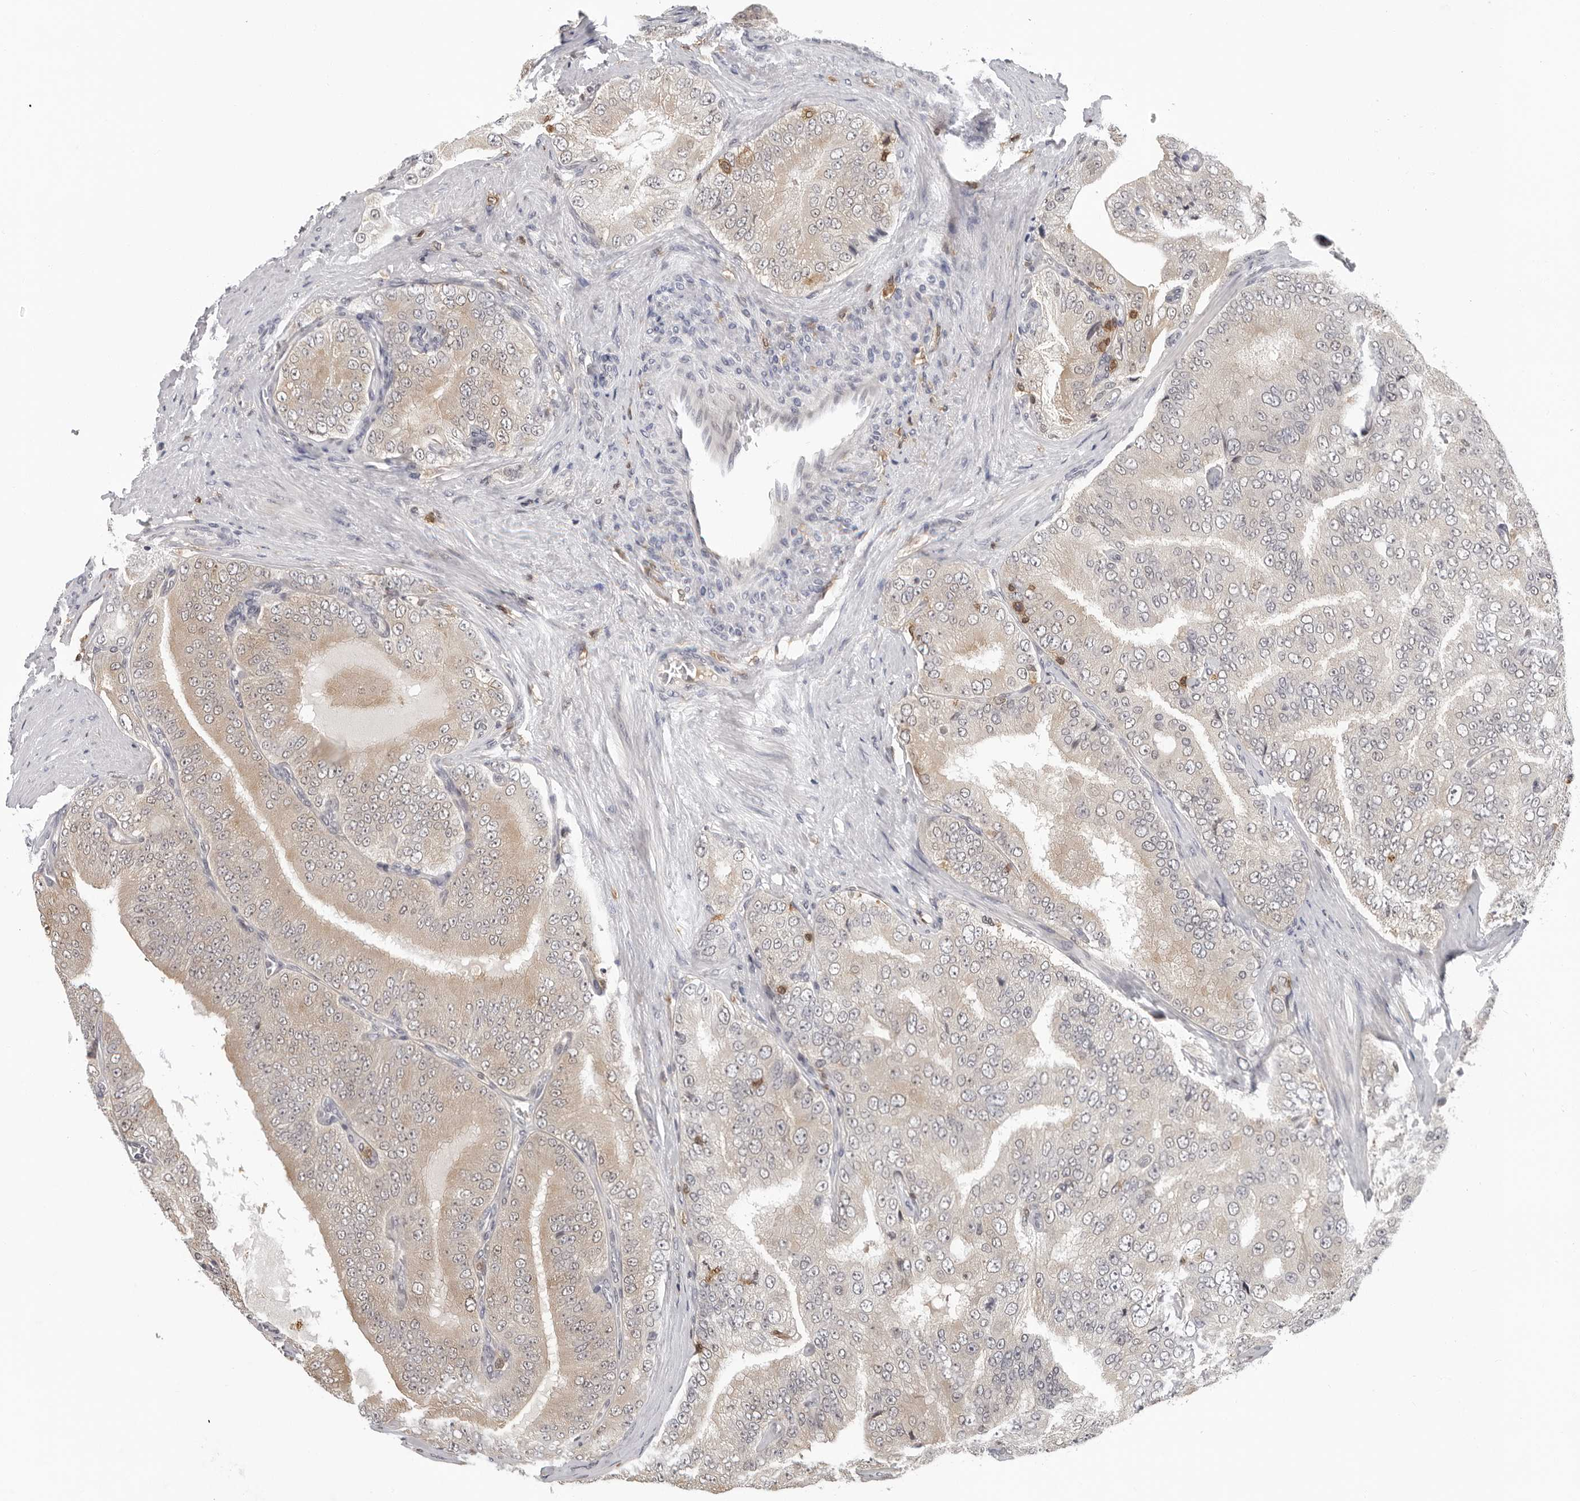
{"staining": {"intensity": "weak", "quantity": "25%-75%", "location": "cytoplasmic/membranous"}, "tissue": "prostate cancer", "cell_type": "Tumor cells", "image_type": "cancer", "snomed": [{"axis": "morphology", "description": "Adenocarcinoma, High grade"}, {"axis": "topography", "description": "Prostate"}], "caption": "An immunohistochemistry (IHC) micrograph of neoplastic tissue is shown. Protein staining in brown highlights weak cytoplasmic/membranous positivity in prostate high-grade adenocarcinoma within tumor cells. (IHC, brightfield microscopy, high magnification).", "gene": "HSPH1", "patient": {"sex": "male", "age": 58}}